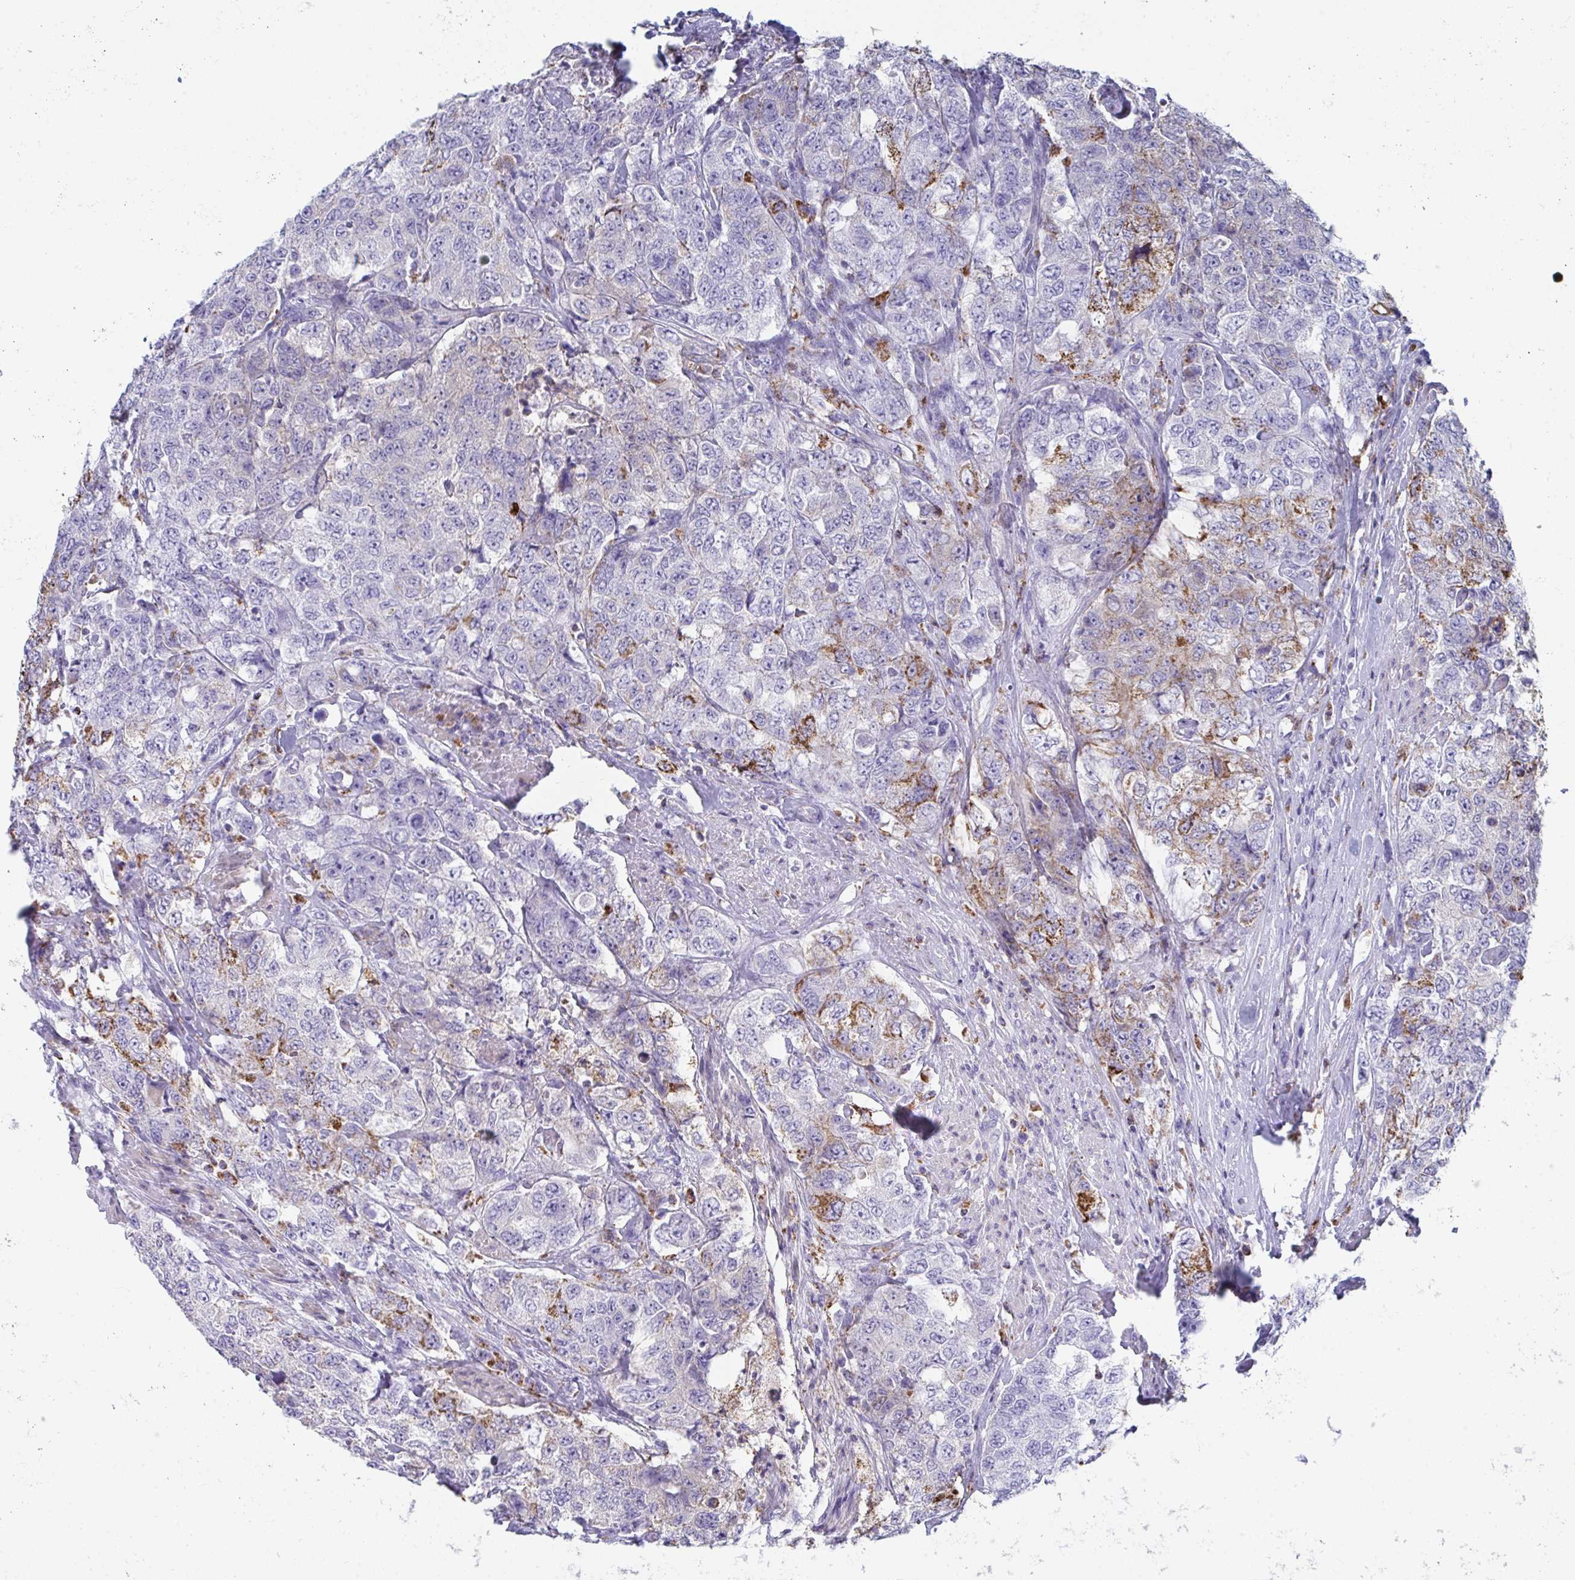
{"staining": {"intensity": "moderate", "quantity": "<25%", "location": "cytoplasmic/membranous"}, "tissue": "urothelial cancer", "cell_type": "Tumor cells", "image_type": "cancer", "snomed": [{"axis": "morphology", "description": "Urothelial carcinoma, High grade"}, {"axis": "topography", "description": "Urinary bladder"}], "caption": "An IHC micrograph of neoplastic tissue is shown. Protein staining in brown labels moderate cytoplasmic/membranous positivity in urothelial cancer within tumor cells.", "gene": "MGAM2", "patient": {"sex": "female", "age": 78}}